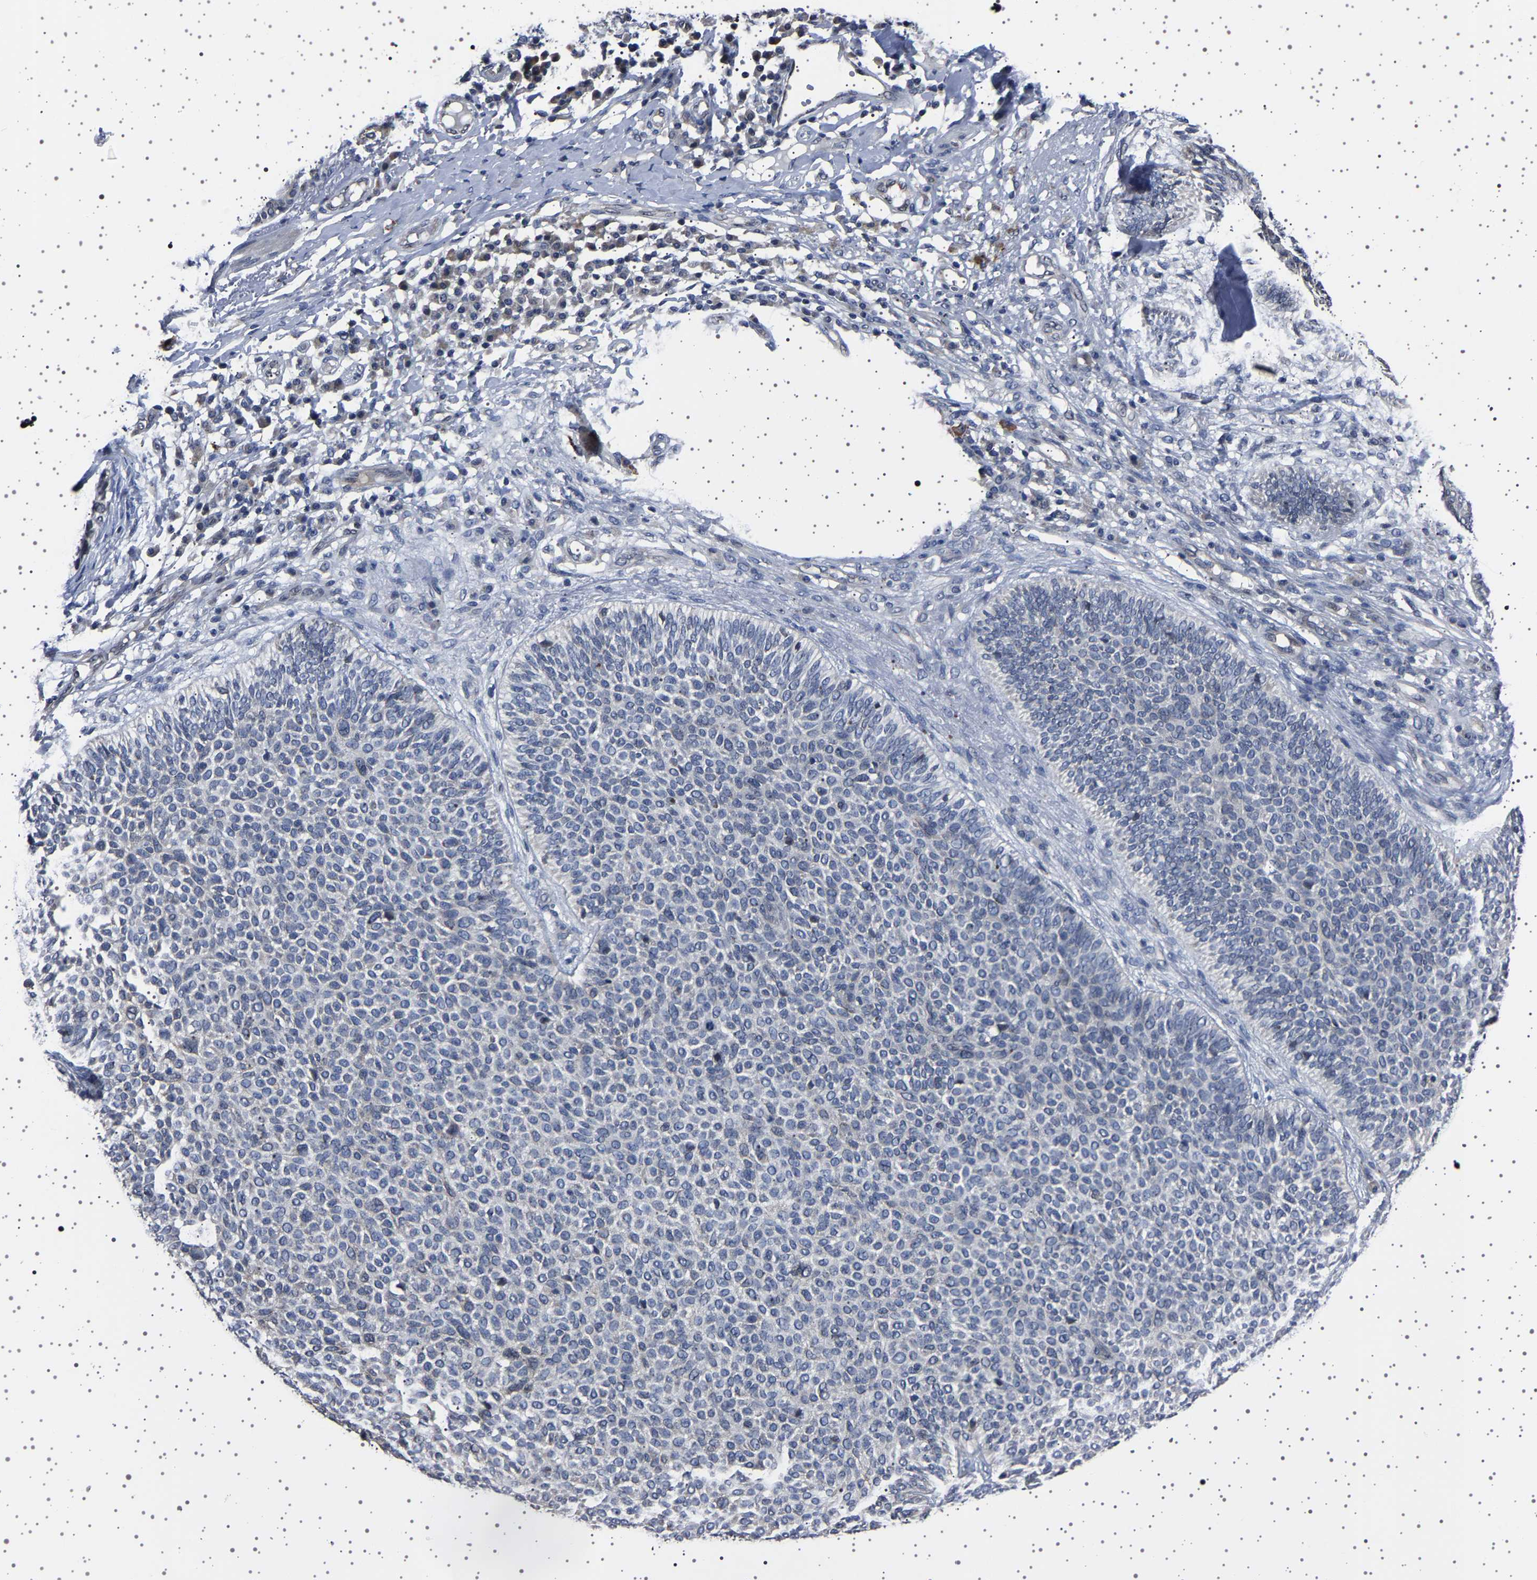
{"staining": {"intensity": "negative", "quantity": "none", "location": "none"}, "tissue": "skin cancer", "cell_type": "Tumor cells", "image_type": "cancer", "snomed": [{"axis": "morphology", "description": "Normal tissue, NOS"}, {"axis": "morphology", "description": "Basal cell carcinoma"}, {"axis": "topography", "description": "Skin"}], "caption": "Tumor cells show no significant staining in skin cancer (basal cell carcinoma). (DAB (3,3'-diaminobenzidine) immunohistochemistry (IHC), high magnification).", "gene": "IL10RB", "patient": {"sex": "male", "age": 52}}